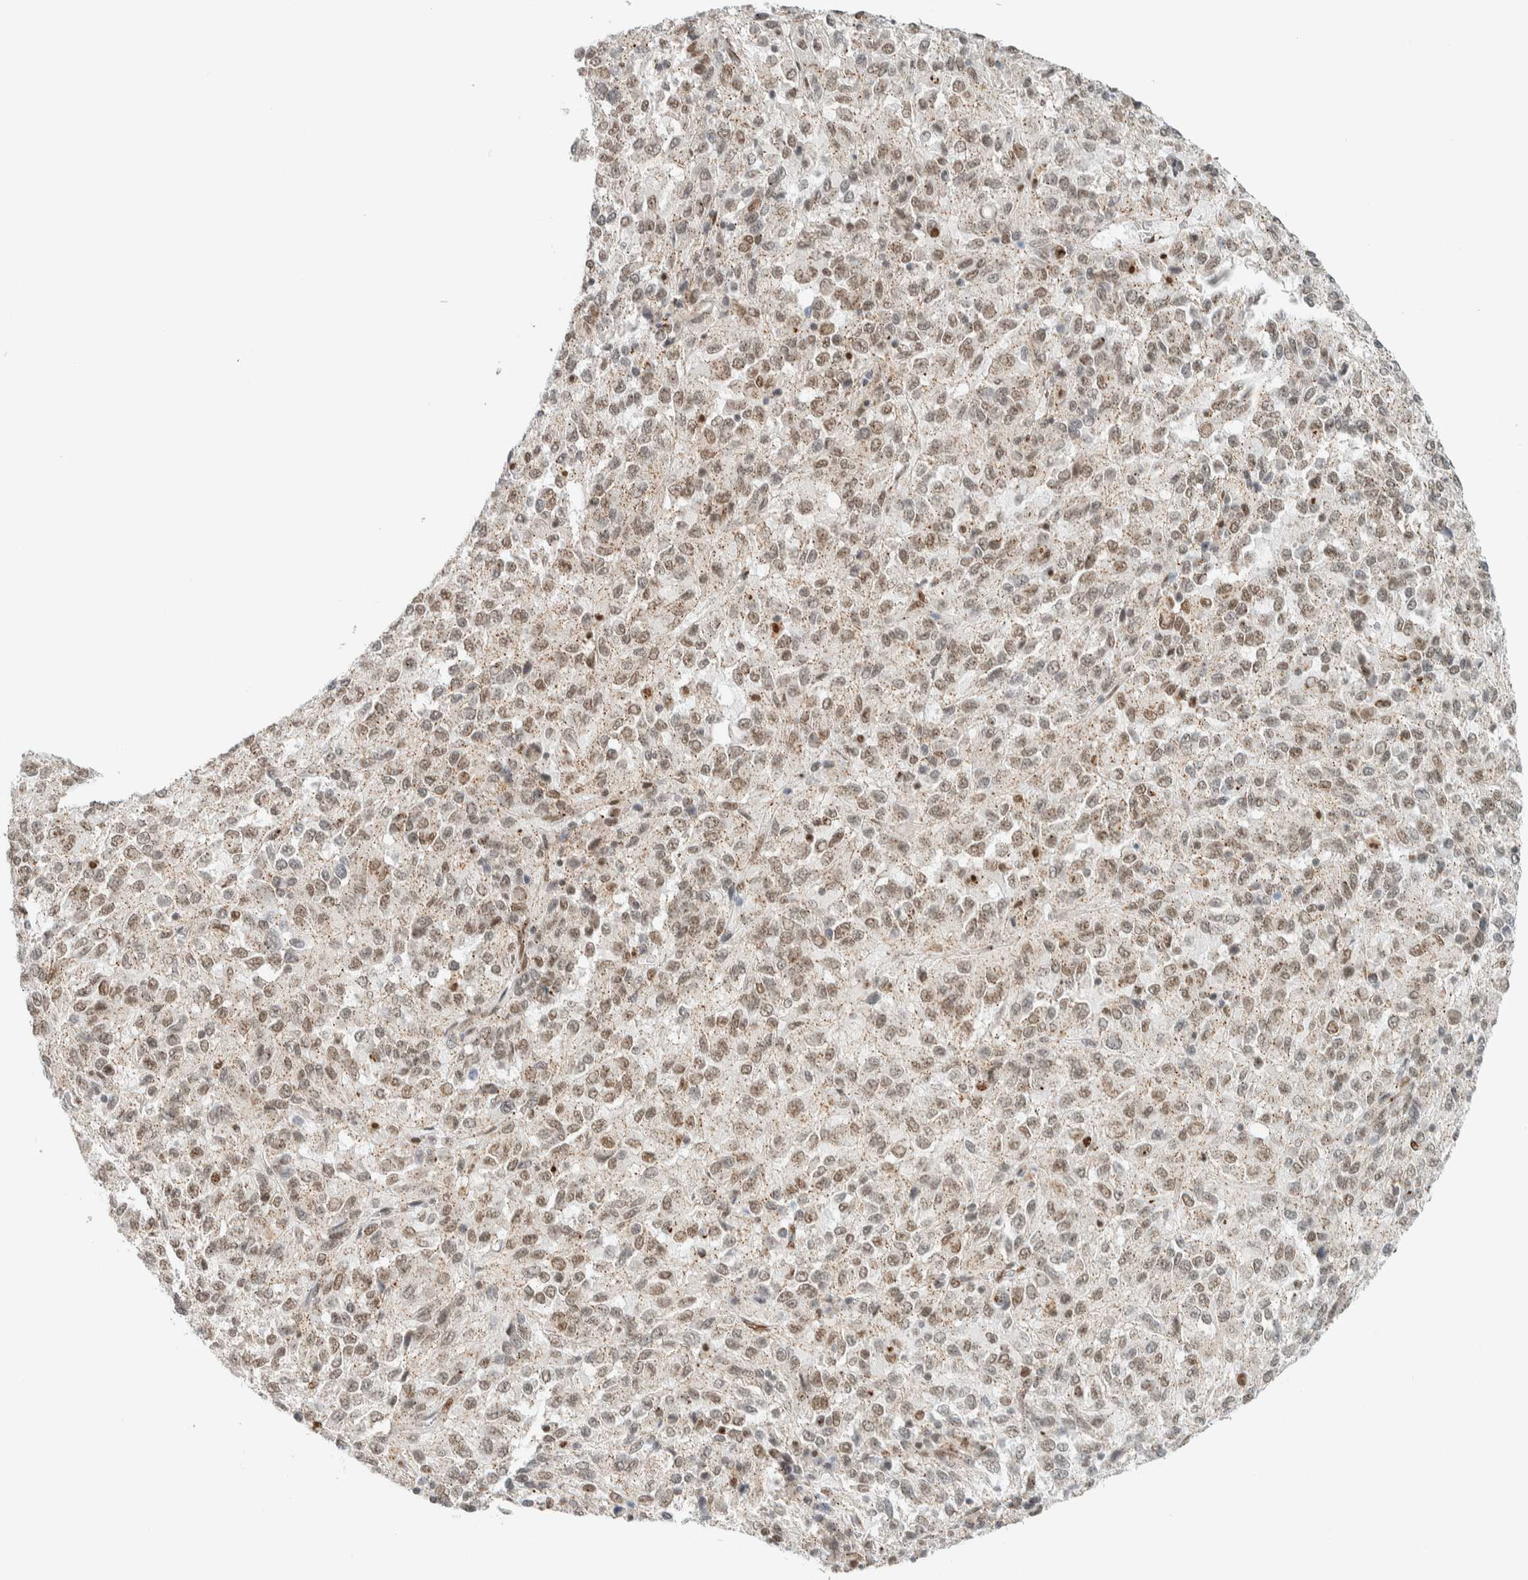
{"staining": {"intensity": "weak", "quantity": ">75%", "location": "cytoplasmic/membranous,nuclear"}, "tissue": "melanoma", "cell_type": "Tumor cells", "image_type": "cancer", "snomed": [{"axis": "morphology", "description": "Malignant melanoma, Metastatic site"}, {"axis": "topography", "description": "Lung"}], "caption": "Melanoma stained with a protein marker displays weak staining in tumor cells.", "gene": "TFE3", "patient": {"sex": "male", "age": 64}}